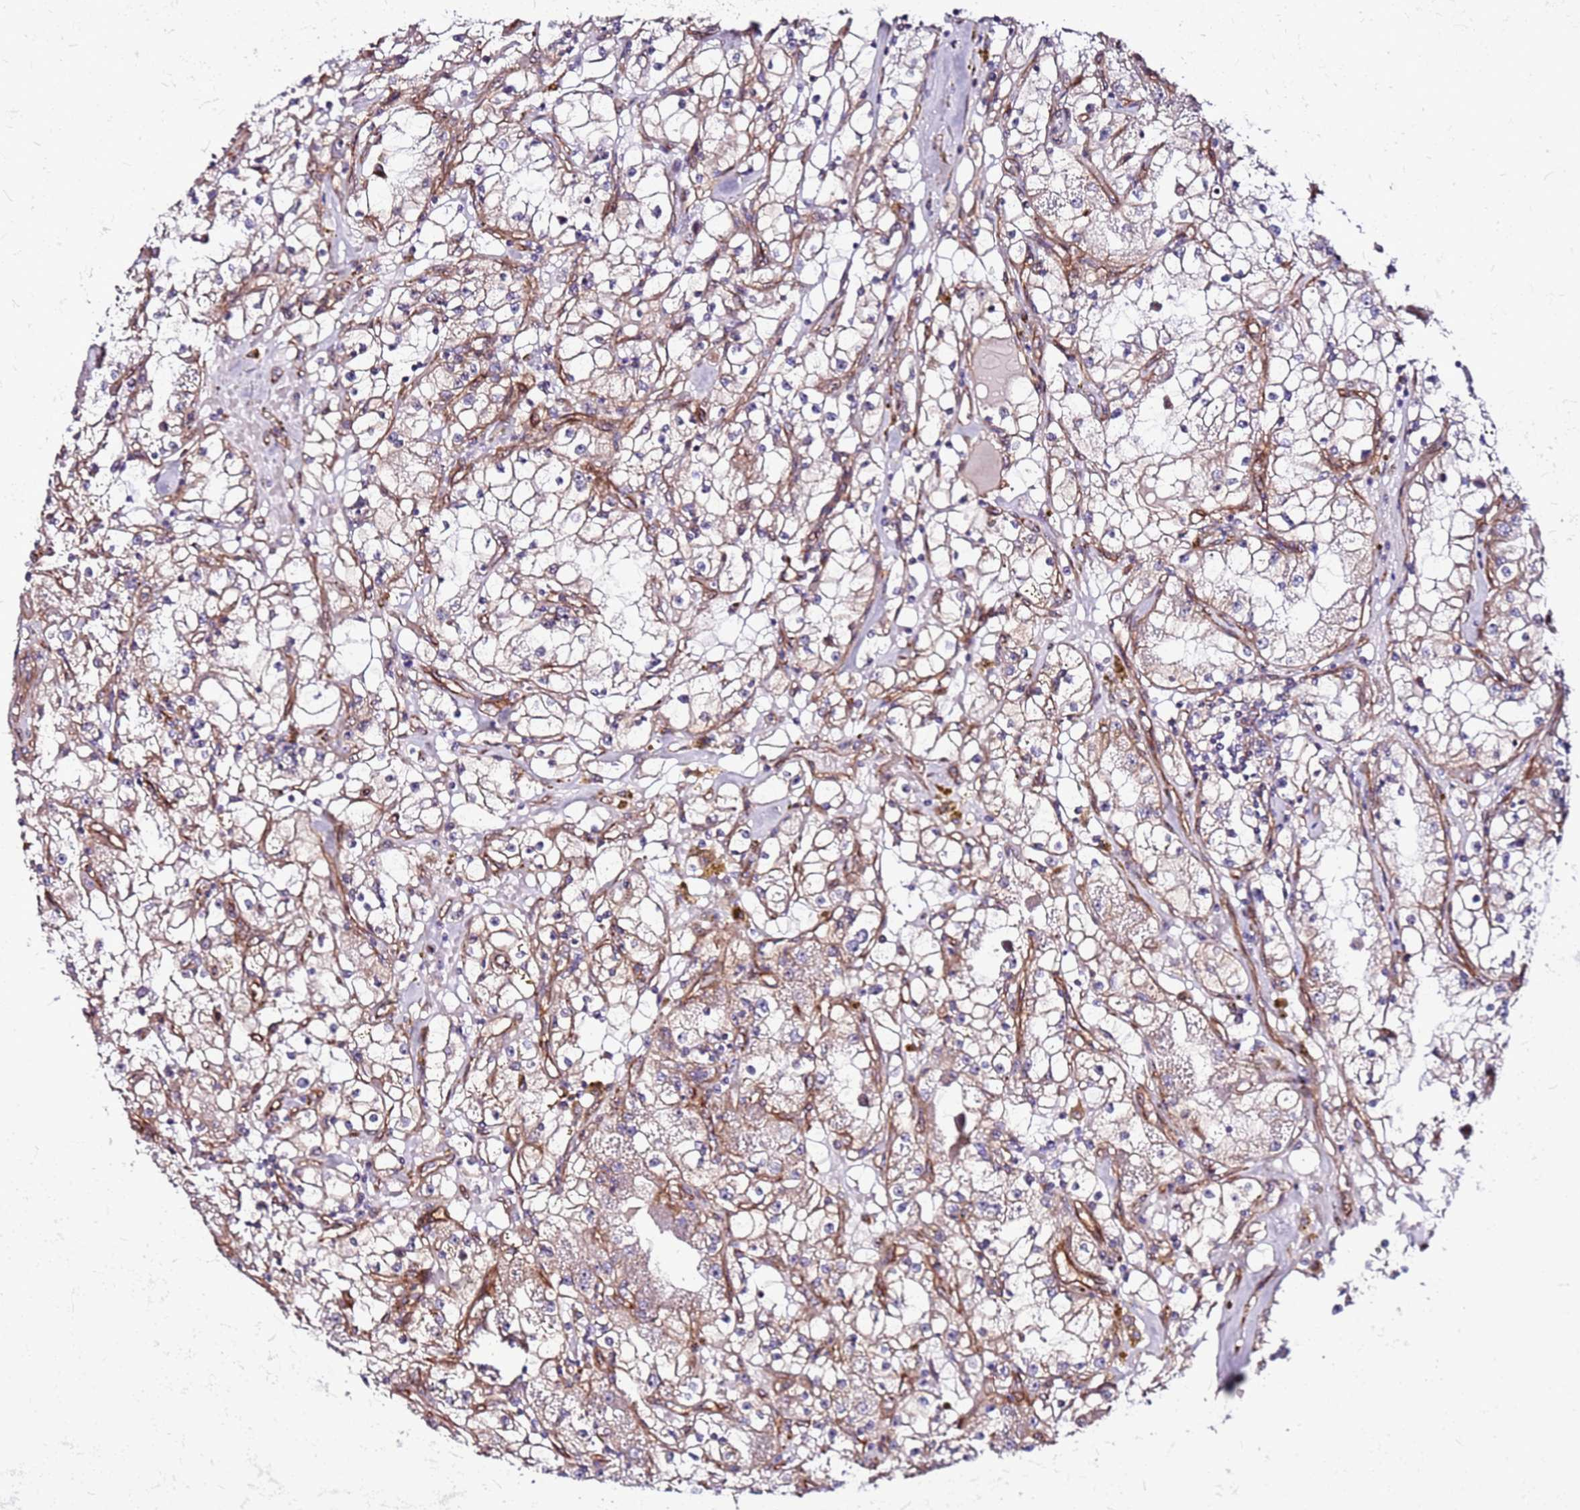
{"staining": {"intensity": "moderate", "quantity": ">75%", "location": "cytoplasmic/membranous"}, "tissue": "renal cancer", "cell_type": "Tumor cells", "image_type": "cancer", "snomed": [{"axis": "morphology", "description": "Adenocarcinoma, NOS"}, {"axis": "topography", "description": "Kidney"}], "caption": "Renal adenocarcinoma stained for a protein exhibits moderate cytoplasmic/membranous positivity in tumor cells.", "gene": "TOPAZ1", "patient": {"sex": "male", "age": 56}}